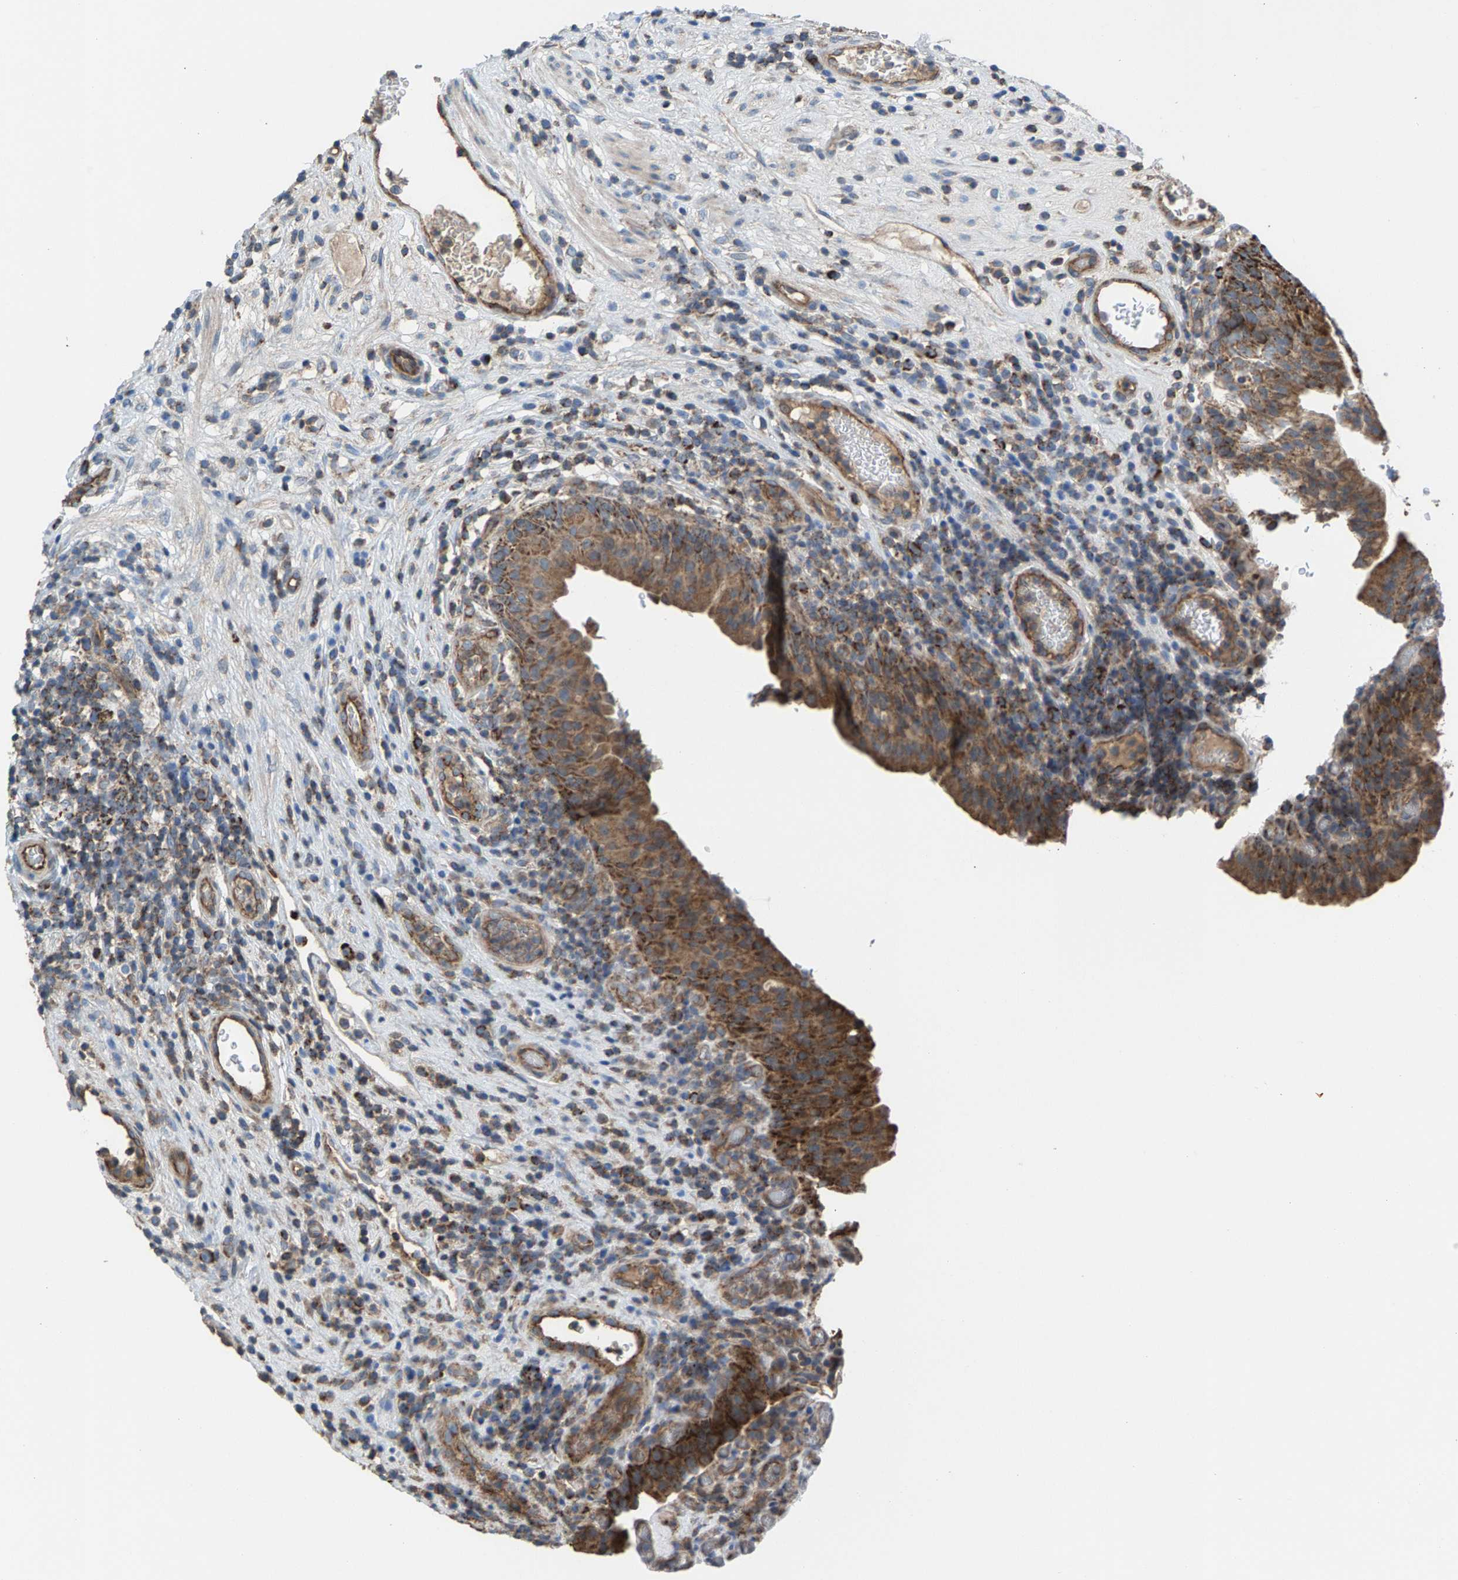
{"staining": {"intensity": "moderate", "quantity": ">75%", "location": "cytoplasmic/membranous"}, "tissue": "urothelial cancer", "cell_type": "Tumor cells", "image_type": "cancer", "snomed": [{"axis": "morphology", "description": "Urothelial carcinoma, High grade"}, {"axis": "topography", "description": "Urinary bladder"}], "caption": "Moderate cytoplasmic/membranous protein positivity is seen in about >75% of tumor cells in urothelial carcinoma (high-grade). (DAB (3,3'-diaminobenzidine) IHC with brightfield microscopy, high magnification).", "gene": "MRM1", "patient": {"sex": "male", "age": 74}}